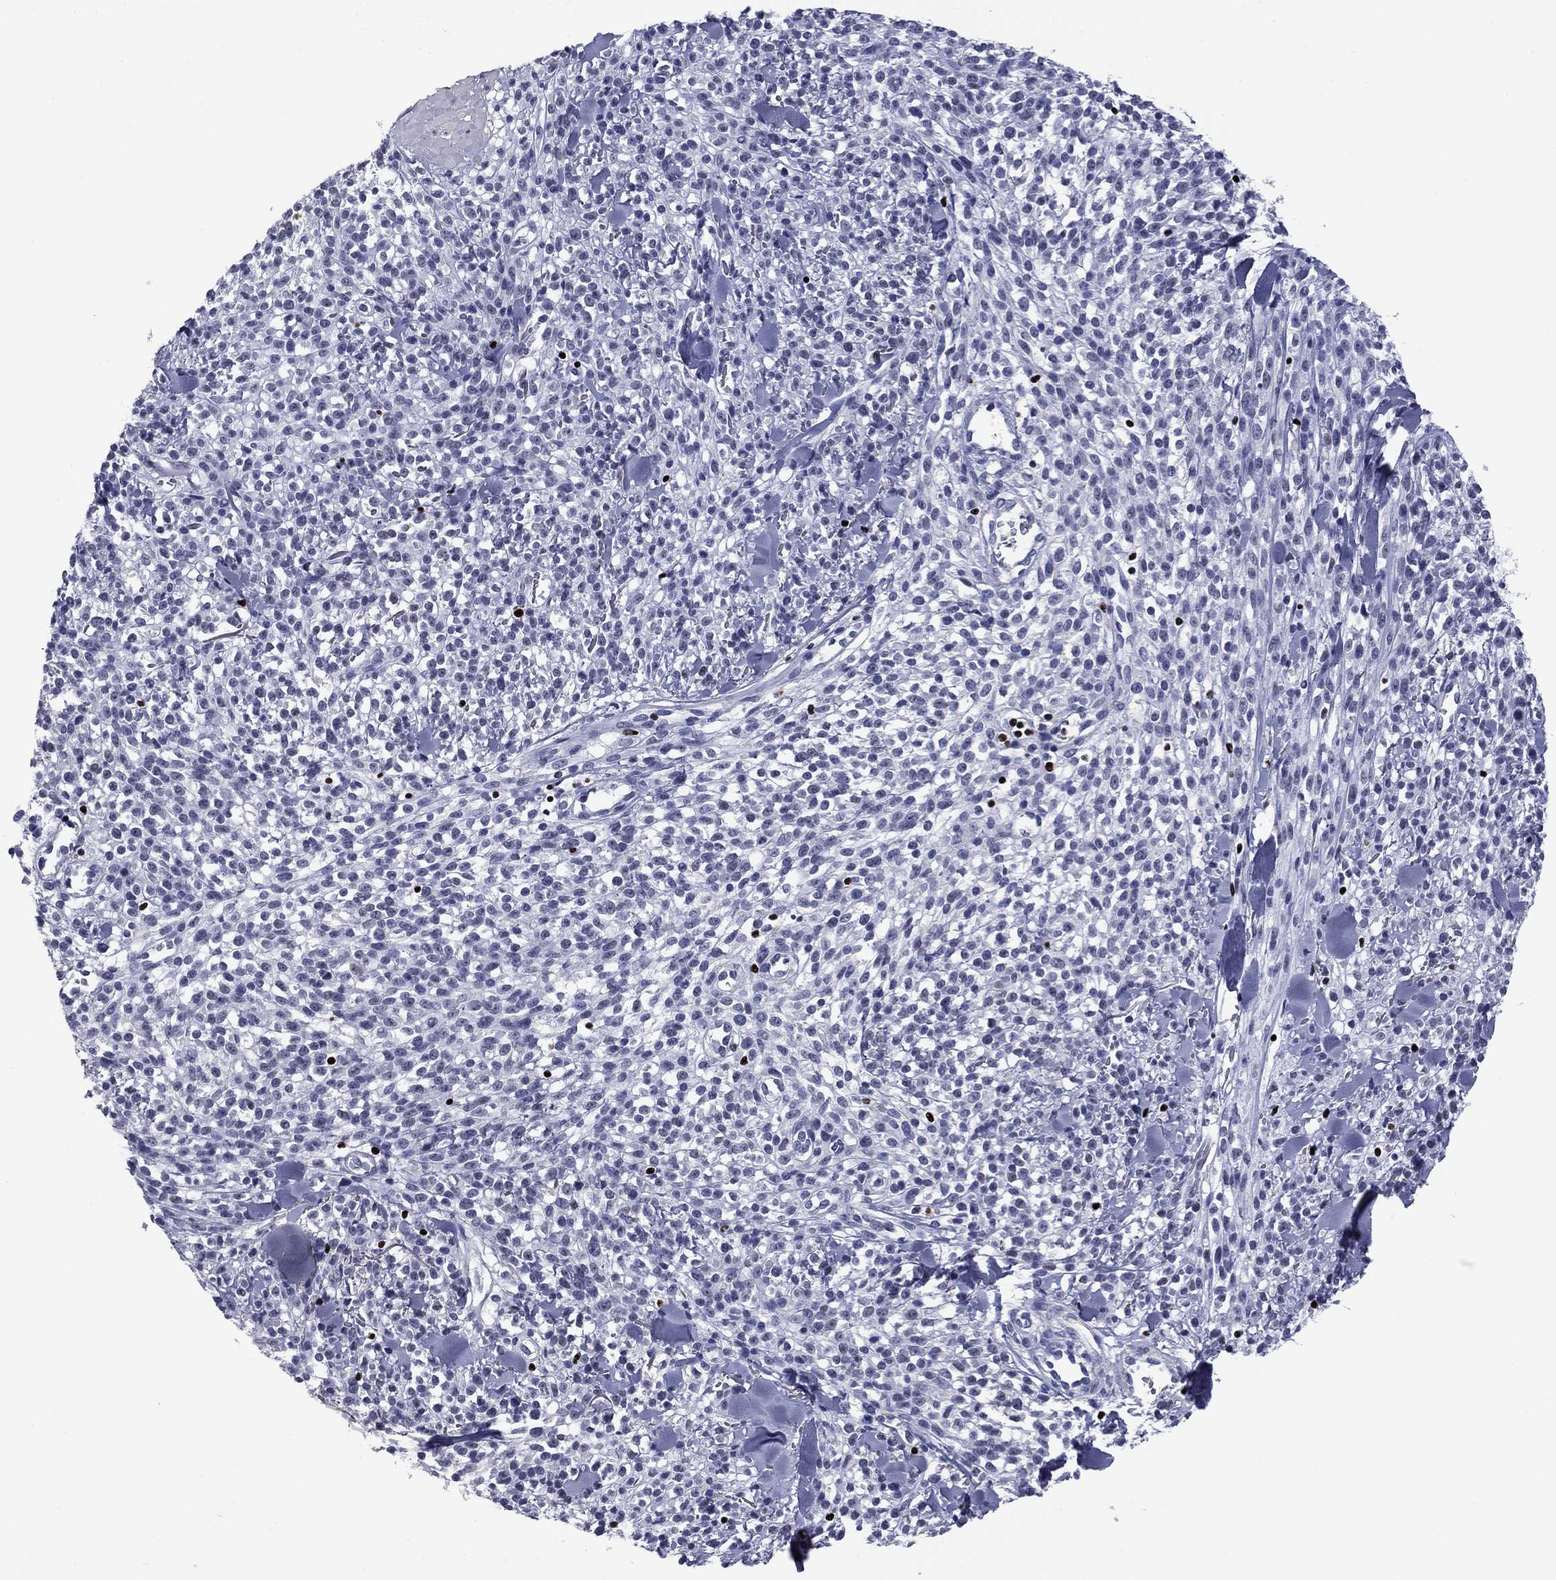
{"staining": {"intensity": "negative", "quantity": "none", "location": "none"}, "tissue": "melanoma", "cell_type": "Tumor cells", "image_type": "cancer", "snomed": [{"axis": "morphology", "description": "Malignant melanoma, NOS"}, {"axis": "topography", "description": "Skin"}, {"axis": "topography", "description": "Skin of trunk"}], "caption": "There is no significant staining in tumor cells of malignant melanoma. Nuclei are stained in blue.", "gene": "IKZF3", "patient": {"sex": "male", "age": 74}}